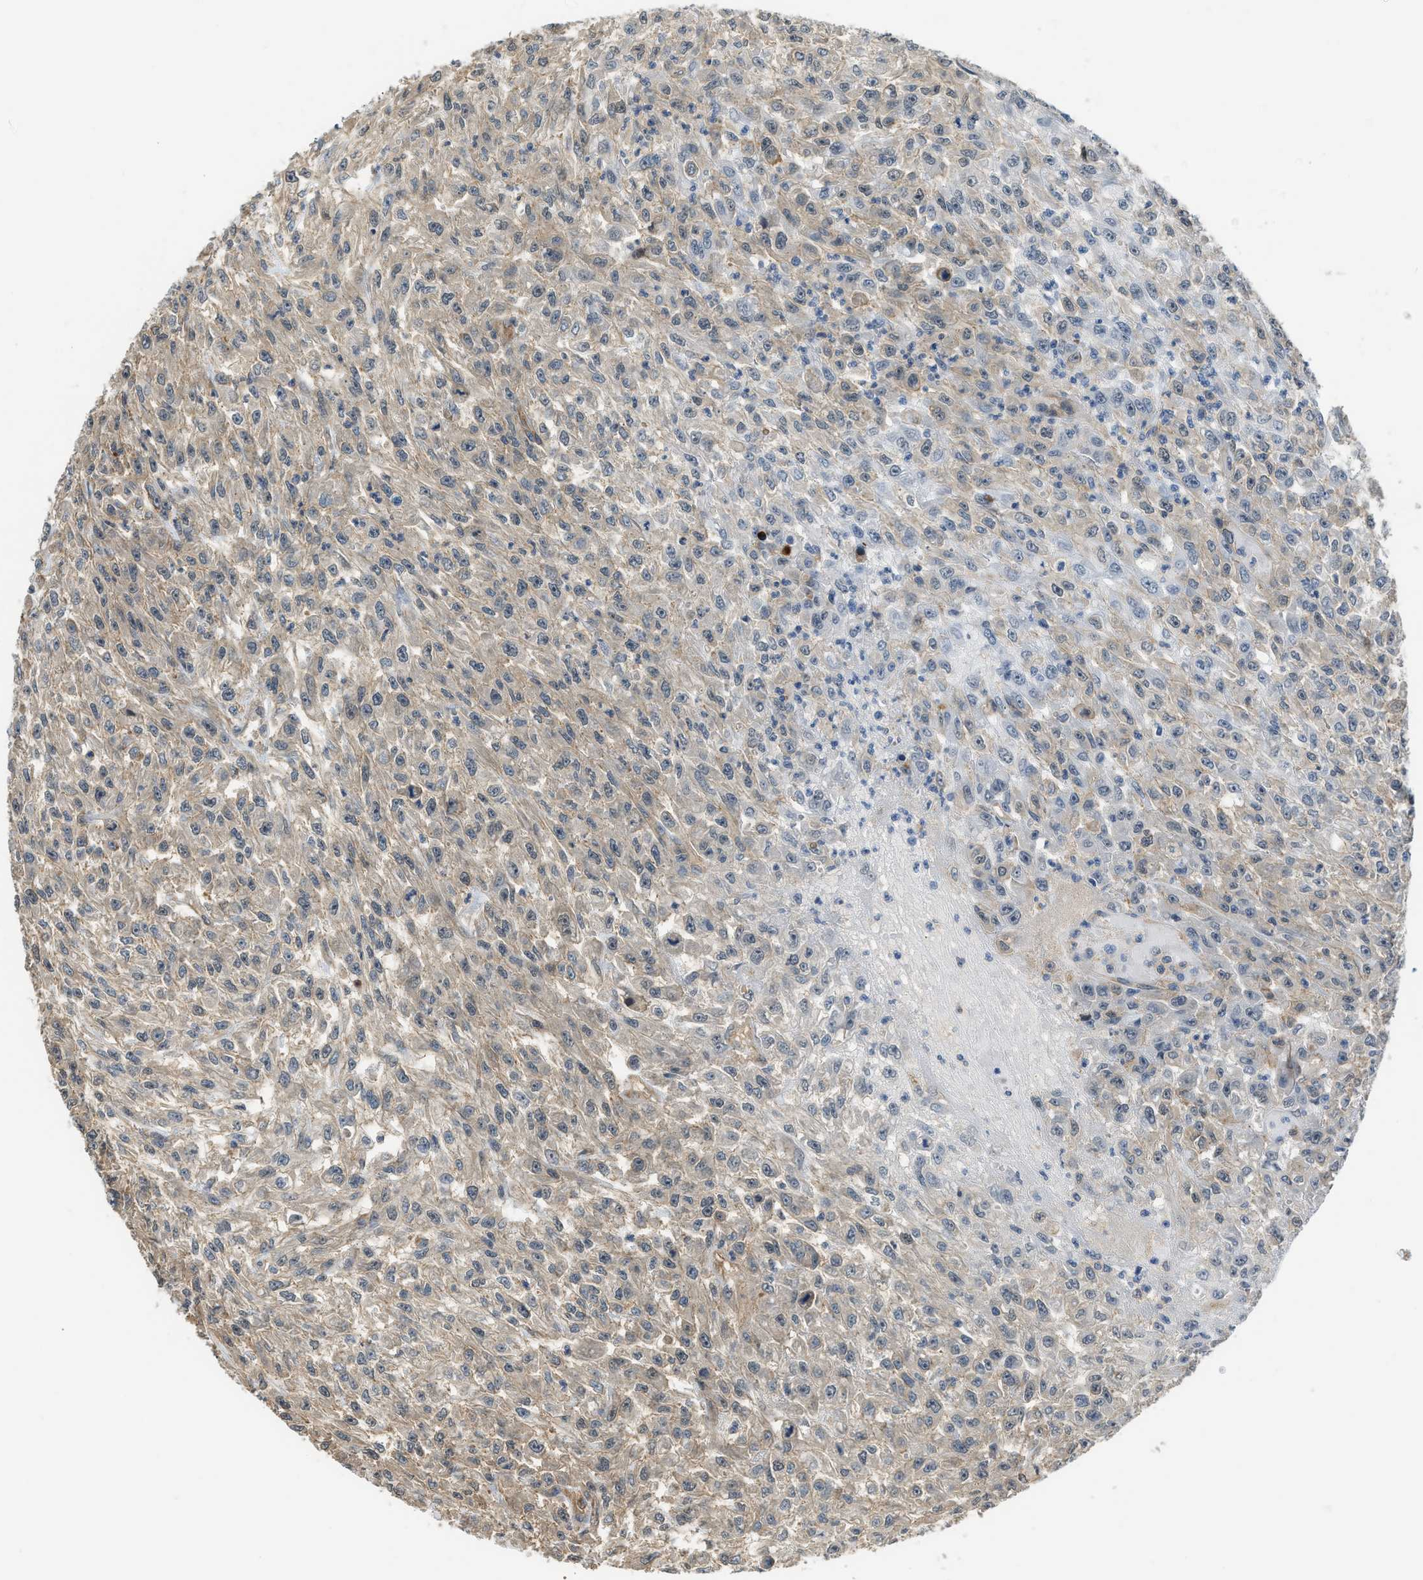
{"staining": {"intensity": "weak", "quantity": "<25%", "location": "cytoplasmic/membranous"}, "tissue": "urothelial cancer", "cell_type": "Tumor cells", "image_type": "cancer", "snomed": [{"axis": "morphology", "description": "Urothelial carcinoma, High grade"}, {"axis": "topography", "description": "Urinary bladder"}], "caption": "Urothelial cancer was stained to show a protein in brown. There is no significant staining in tumor cells.", "gene": "CBLB", "patient": {"sex": "male", "age": 46}}